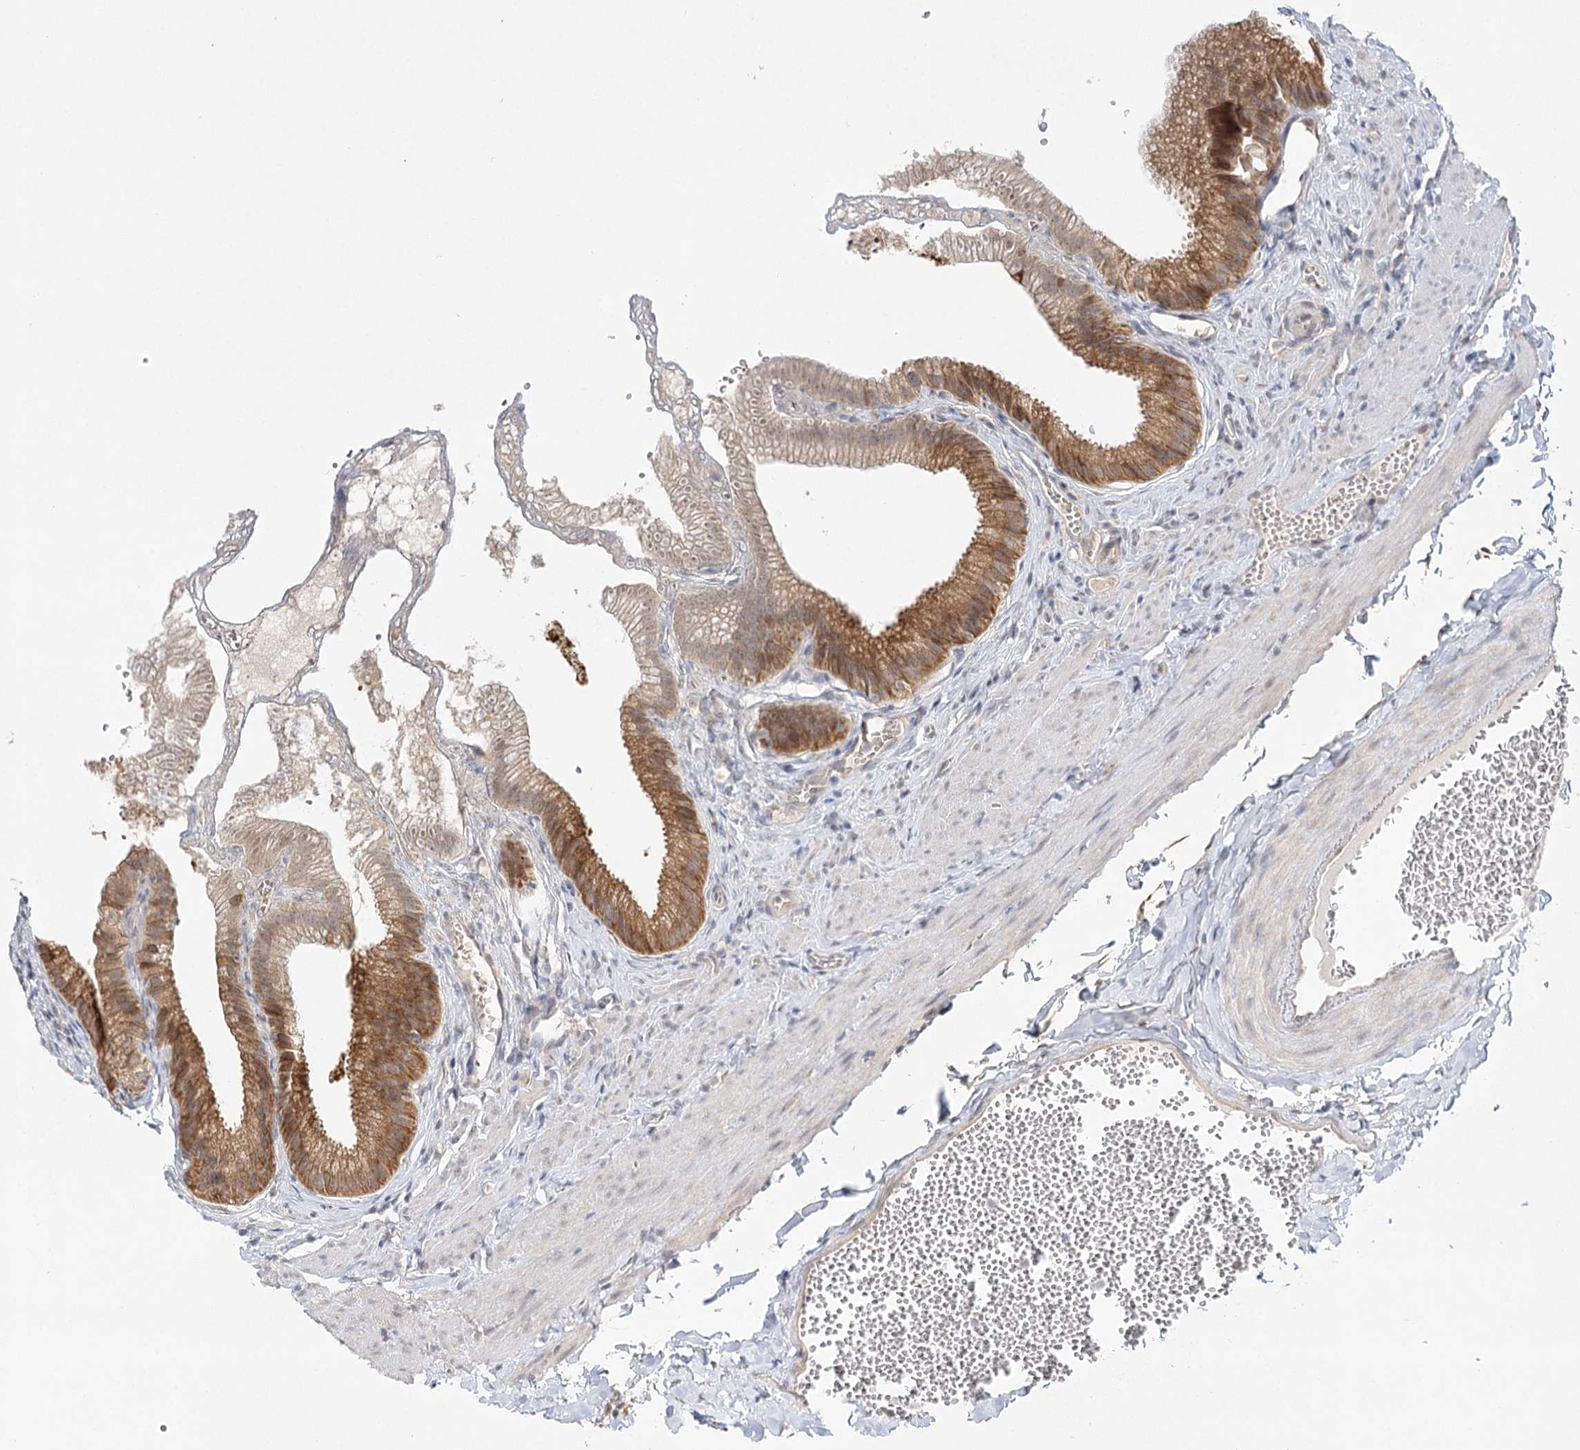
{"staining": {"intensity": "strong", "quantity": ">75%", "location": "cytoplasmic/membranous"}, "tissue": "gallbladder", "cell_type": "Glandular cells", "image_type": "normal", "snomed": [{"axis": "morphology", "description": "Normal tissue, NOS"}, {"axis": "topography", "description": "Gallbladder"}], "caption": "Gallbladder stained with IHC demonstrates strong cytoplasmic/membranous positivity in about >75% of glandular cells.", "gene": "INPP4B", "patient": {"sex": "male", "age": 38}}